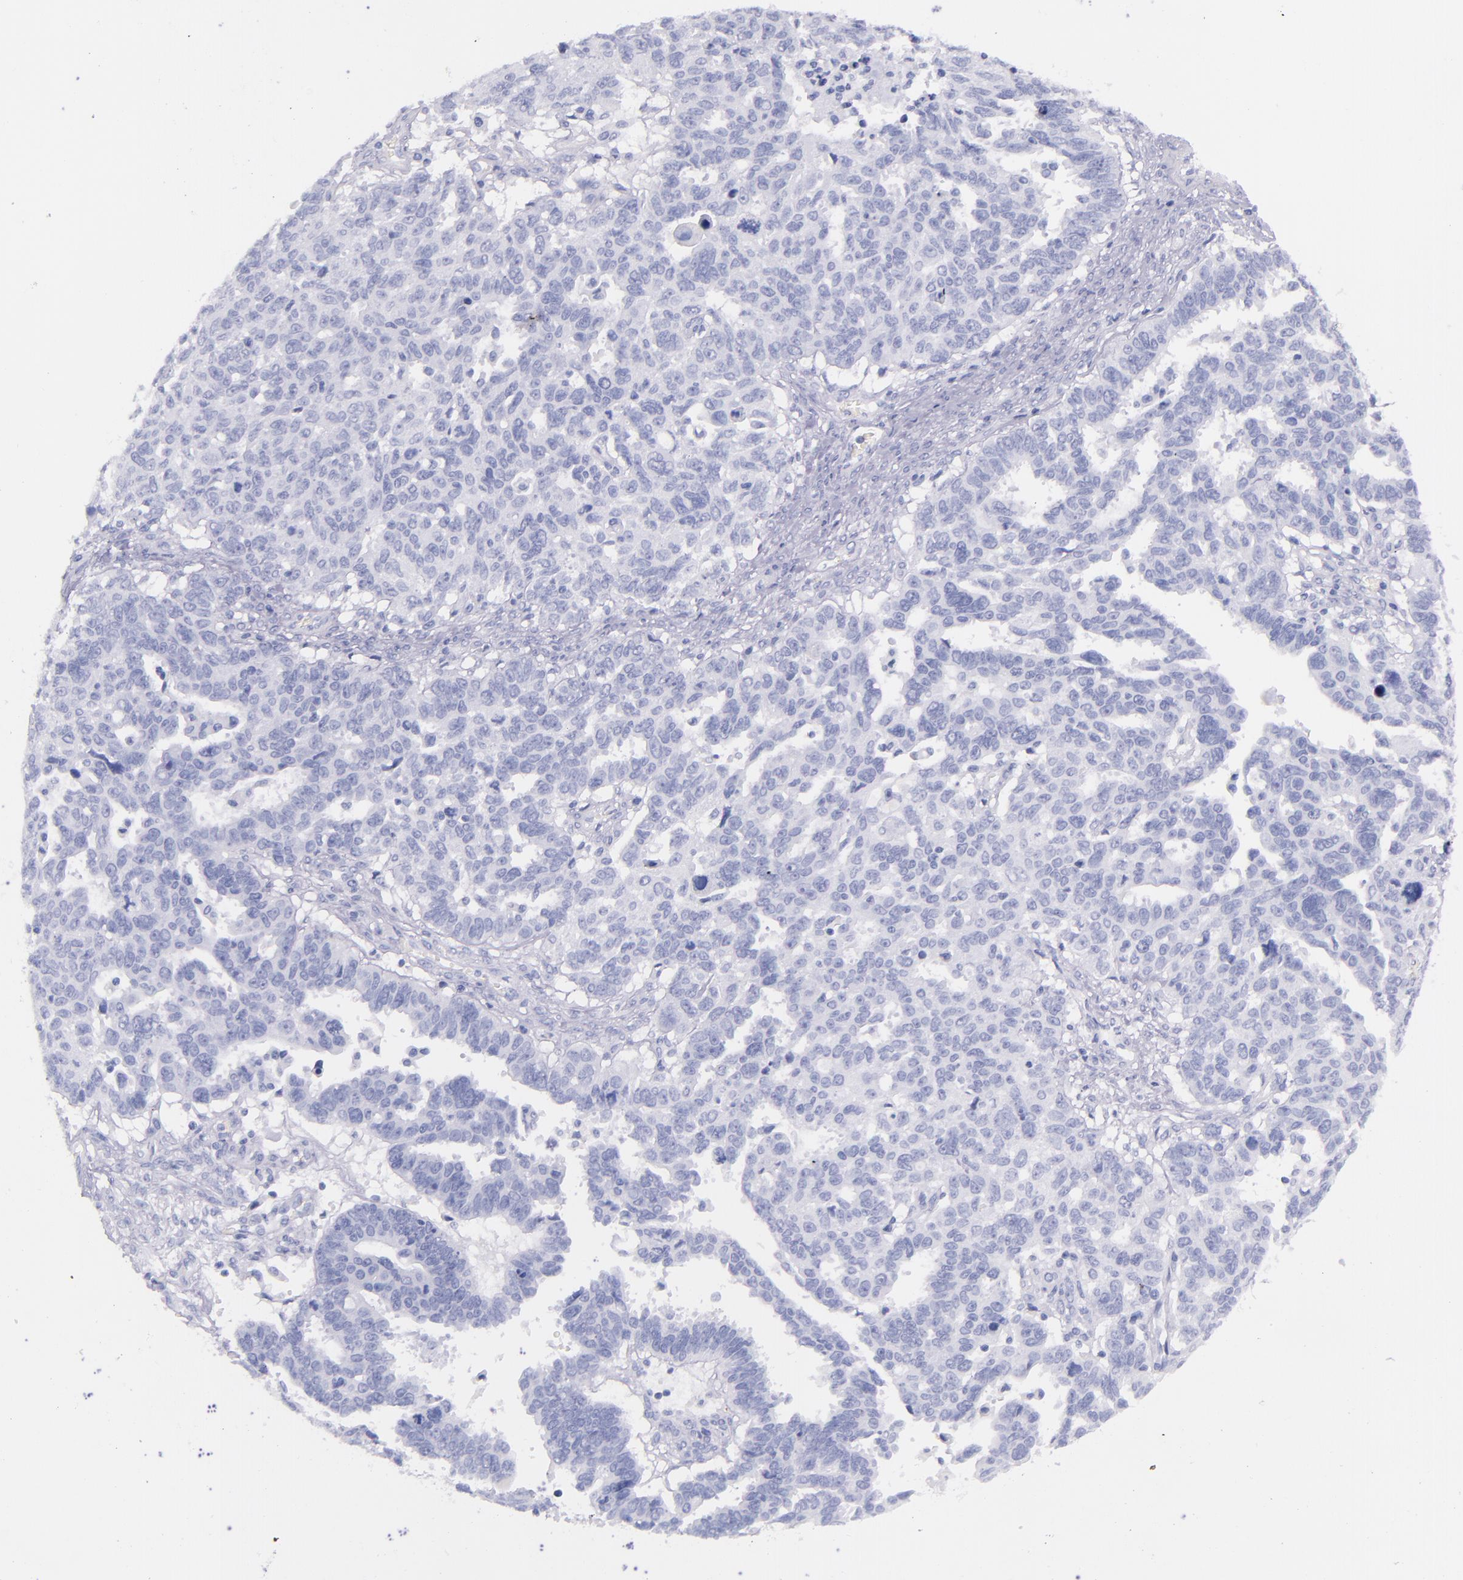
{"staining": {"intensity": "negative", "quantity": "none", "location": "none"}, "tissue": "ovarian cancer", "cell_type": "Tumor cells", "image_type": "cancer", "snomed": [{"axis": "morphology", "description": "Carcinoma, endometroid"}, {"axis": "morphology", "description": "Cystadenocarcinoma, serous, NOS"}, {"axis": "topography", "description": "Ovary"}], "caption": "Immunohistochemistry (IHC) micrograph of human ovarian cancer stained for a protein (brown), which displays no positivity in tumor cells.", "gene": "SFTPB", "patient": {"sex": "female", "age": 45}}